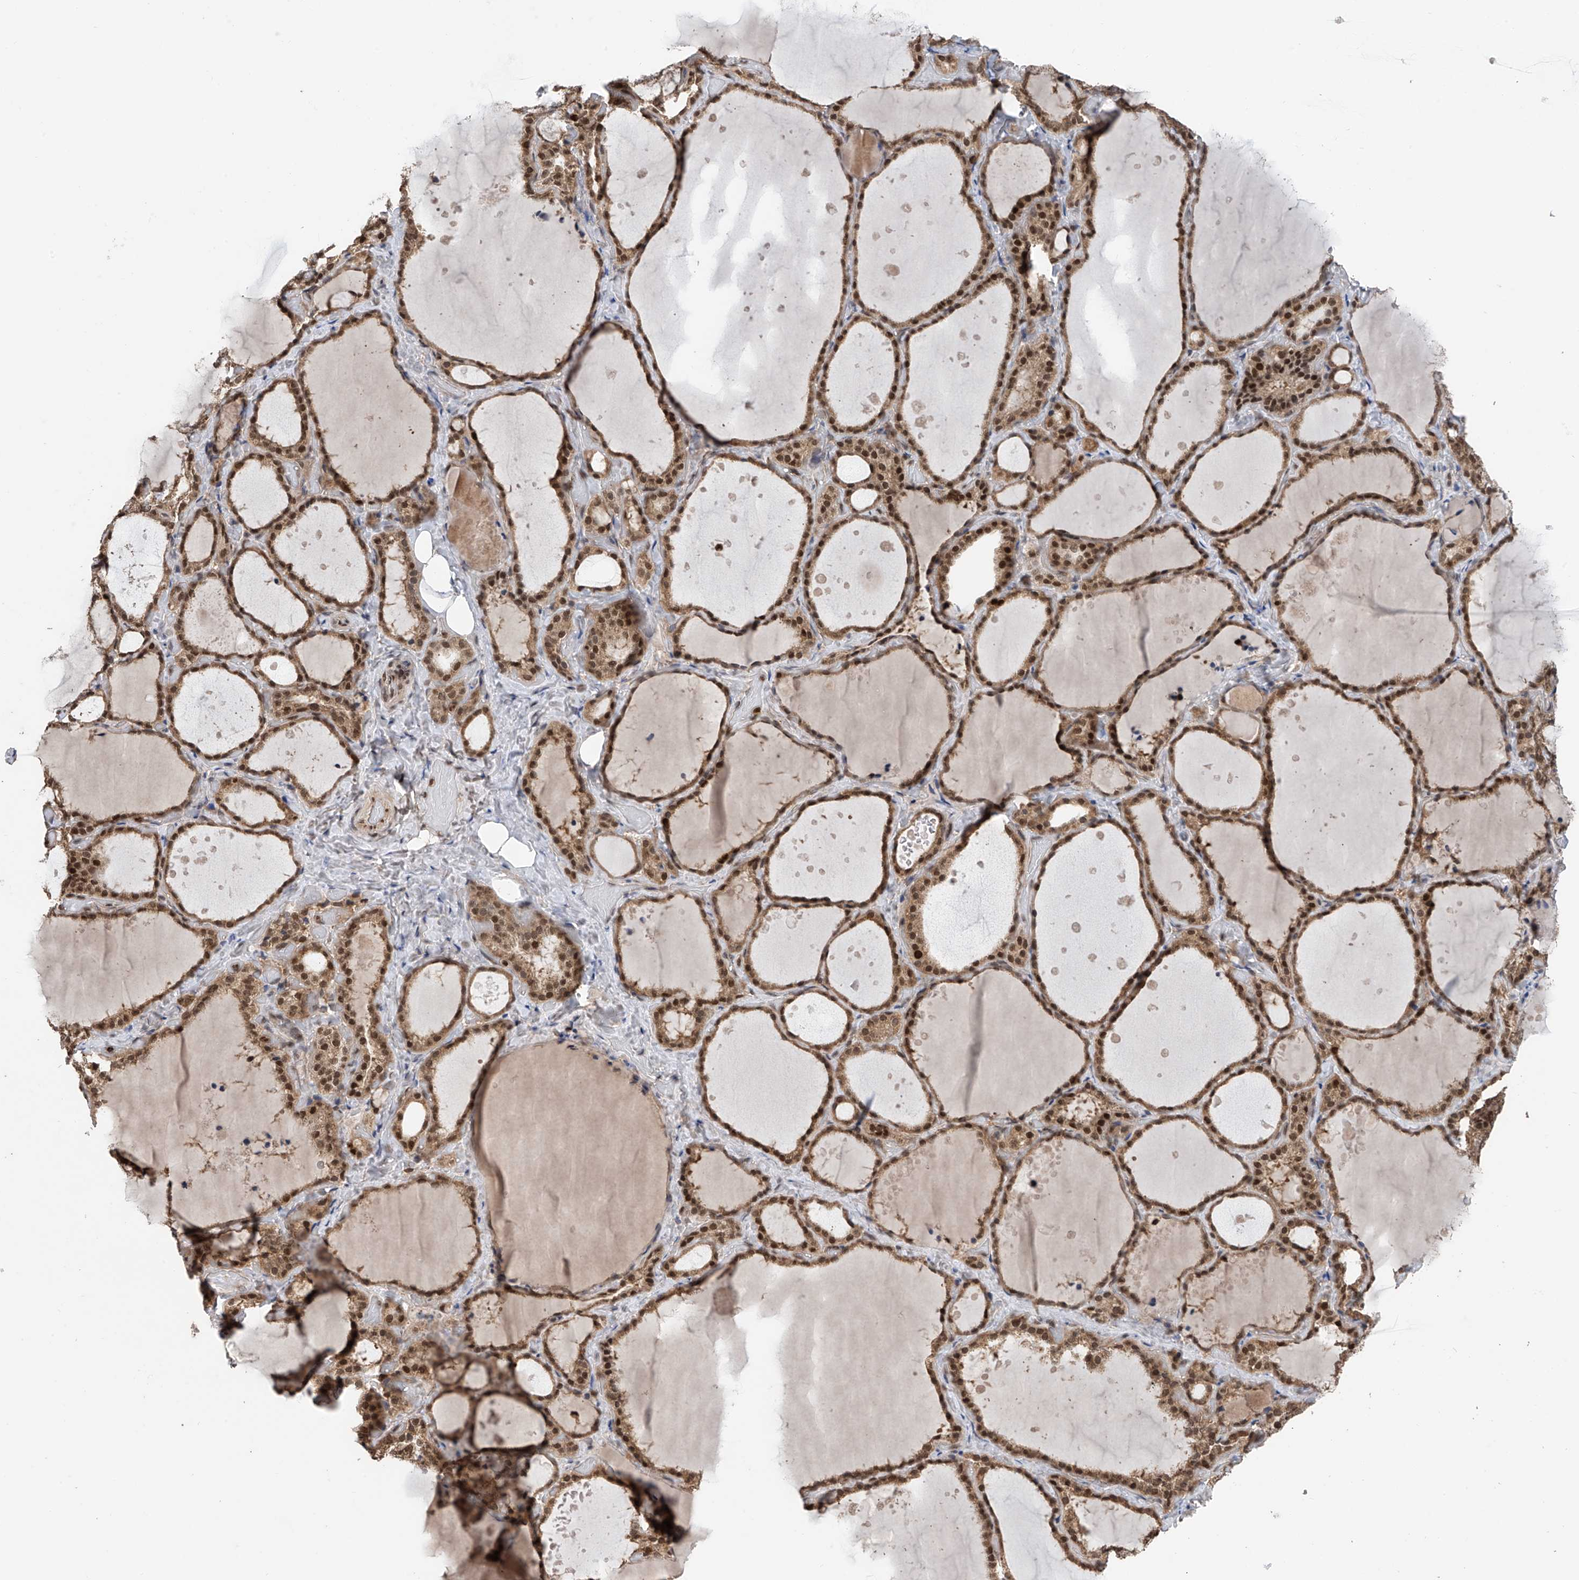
{"staining": {"intensity": "strong", "quantity": ">75%", "location": "cytoplasmic/membranous,nuclear"}, "tissue": "thyroid gland", "cell_type": "Glandular cells", "image_type": "normal", "snomed": [{"axis": "morphology", "description": "Normal tissue, NOS"}, {"axis": "topography", "description": "Thyroid gland"}], "caption": "This photomicrograph reveals IHC staining of normal human thyroid gland, with high strong cytoplasmic/membranous,nuclear staining in about >75% of glandular cells.", "gene": "DNAJC9", "patient": {"sex": "female", "age": 44}}